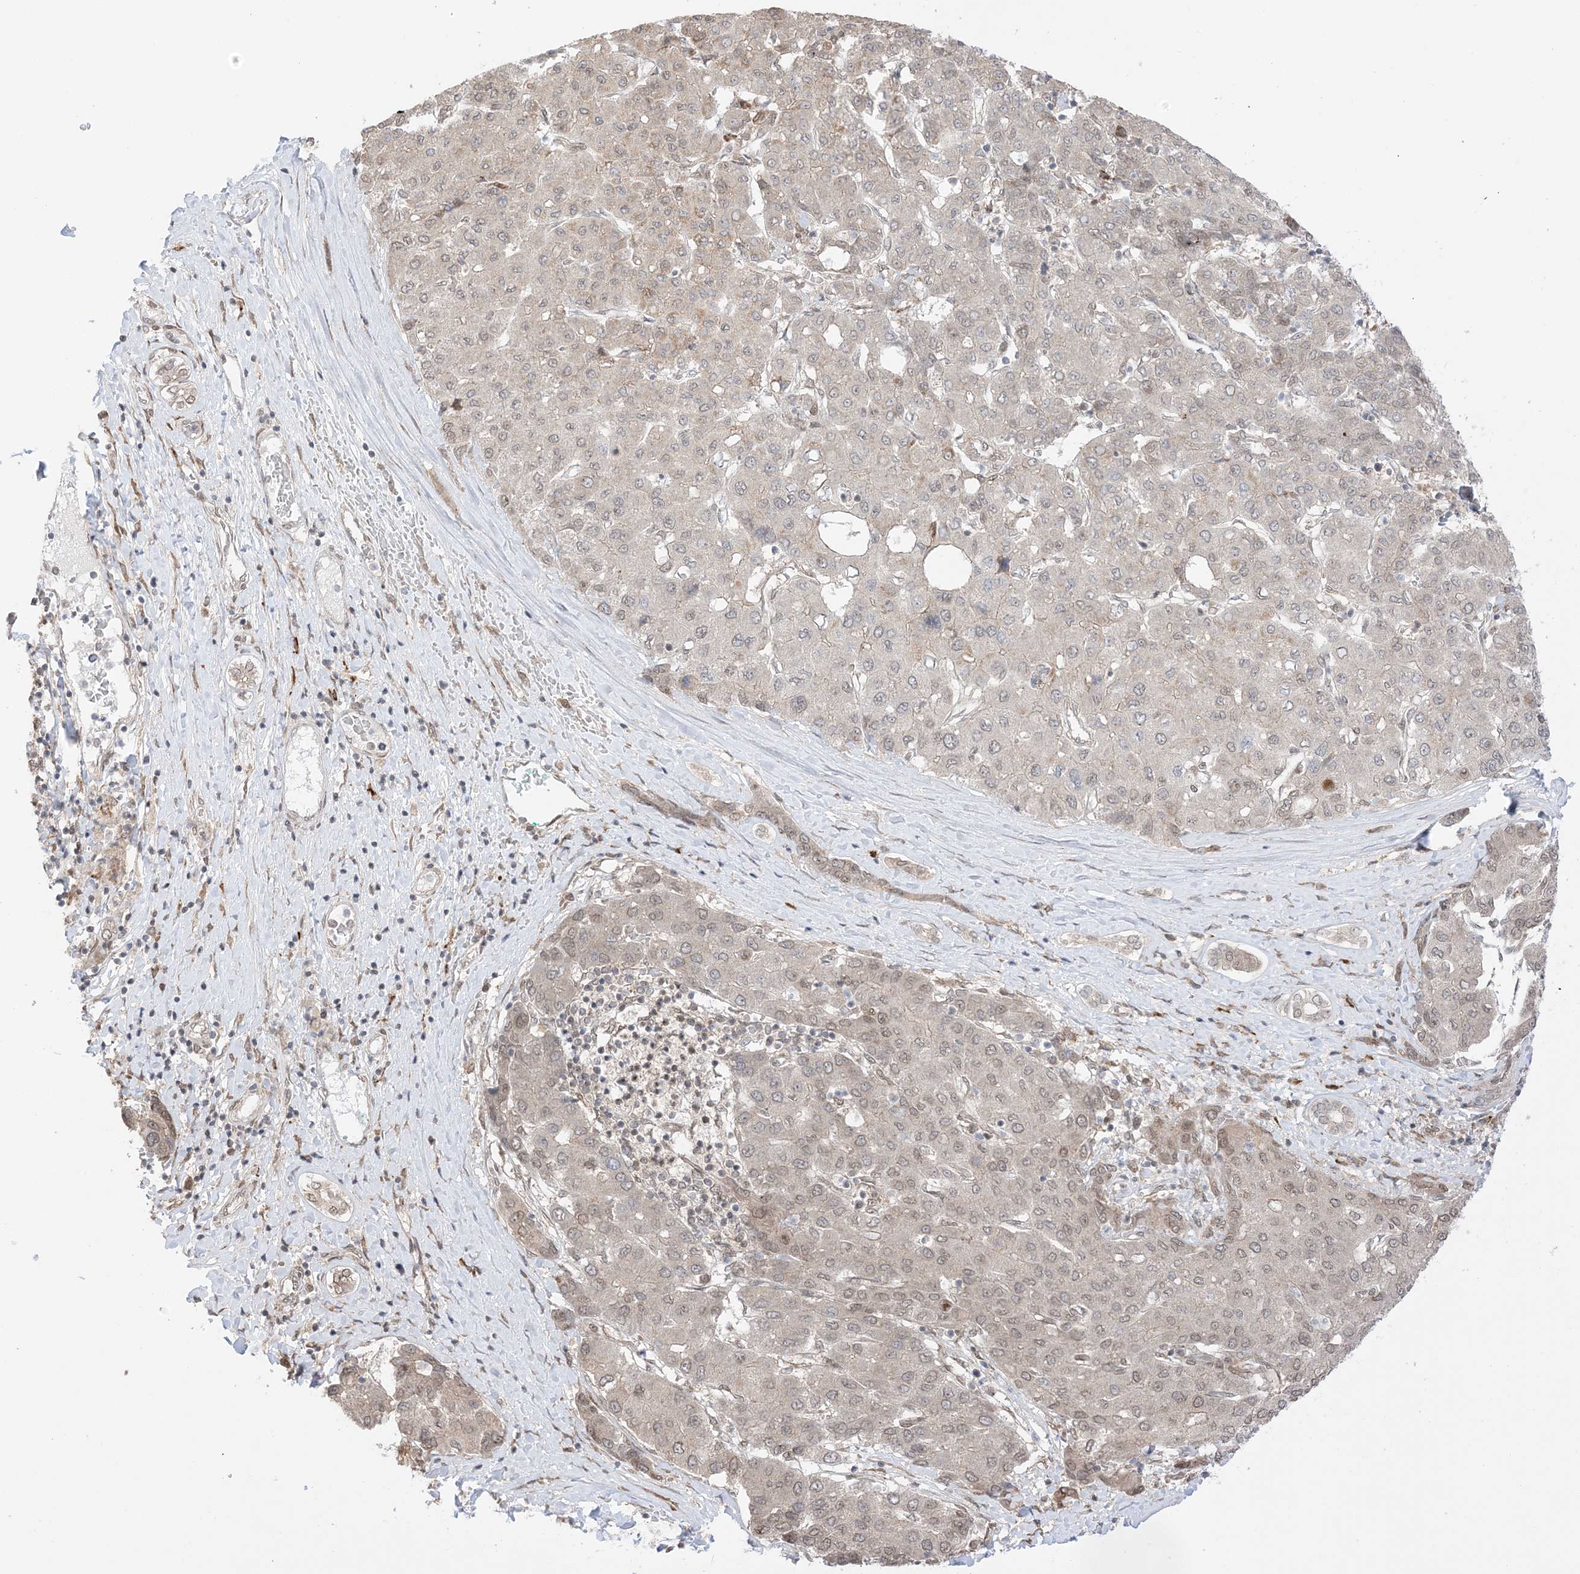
{"staining": {"intensity": "weak", "quantity": "25%-75%", "location": "nuclear"}, "tissue": "liver cancer", "cell_type": "Tumor cells", "image_type": "cancer", "snomed": [{"axis": "morphology", "description": "Carcinoma, Hepatocellular, NOS"}, {"axis": "topography", "description": "Liver"}], "caption": "Weak nuclear expression for a protein is identified in approximately 25%-75% of tumor cells of liver cancer (hepatocellular carcinoma) using immunohistochemistry.", "gene": "UBE2E2", "patient": {"sex": "male", "age": 65}}